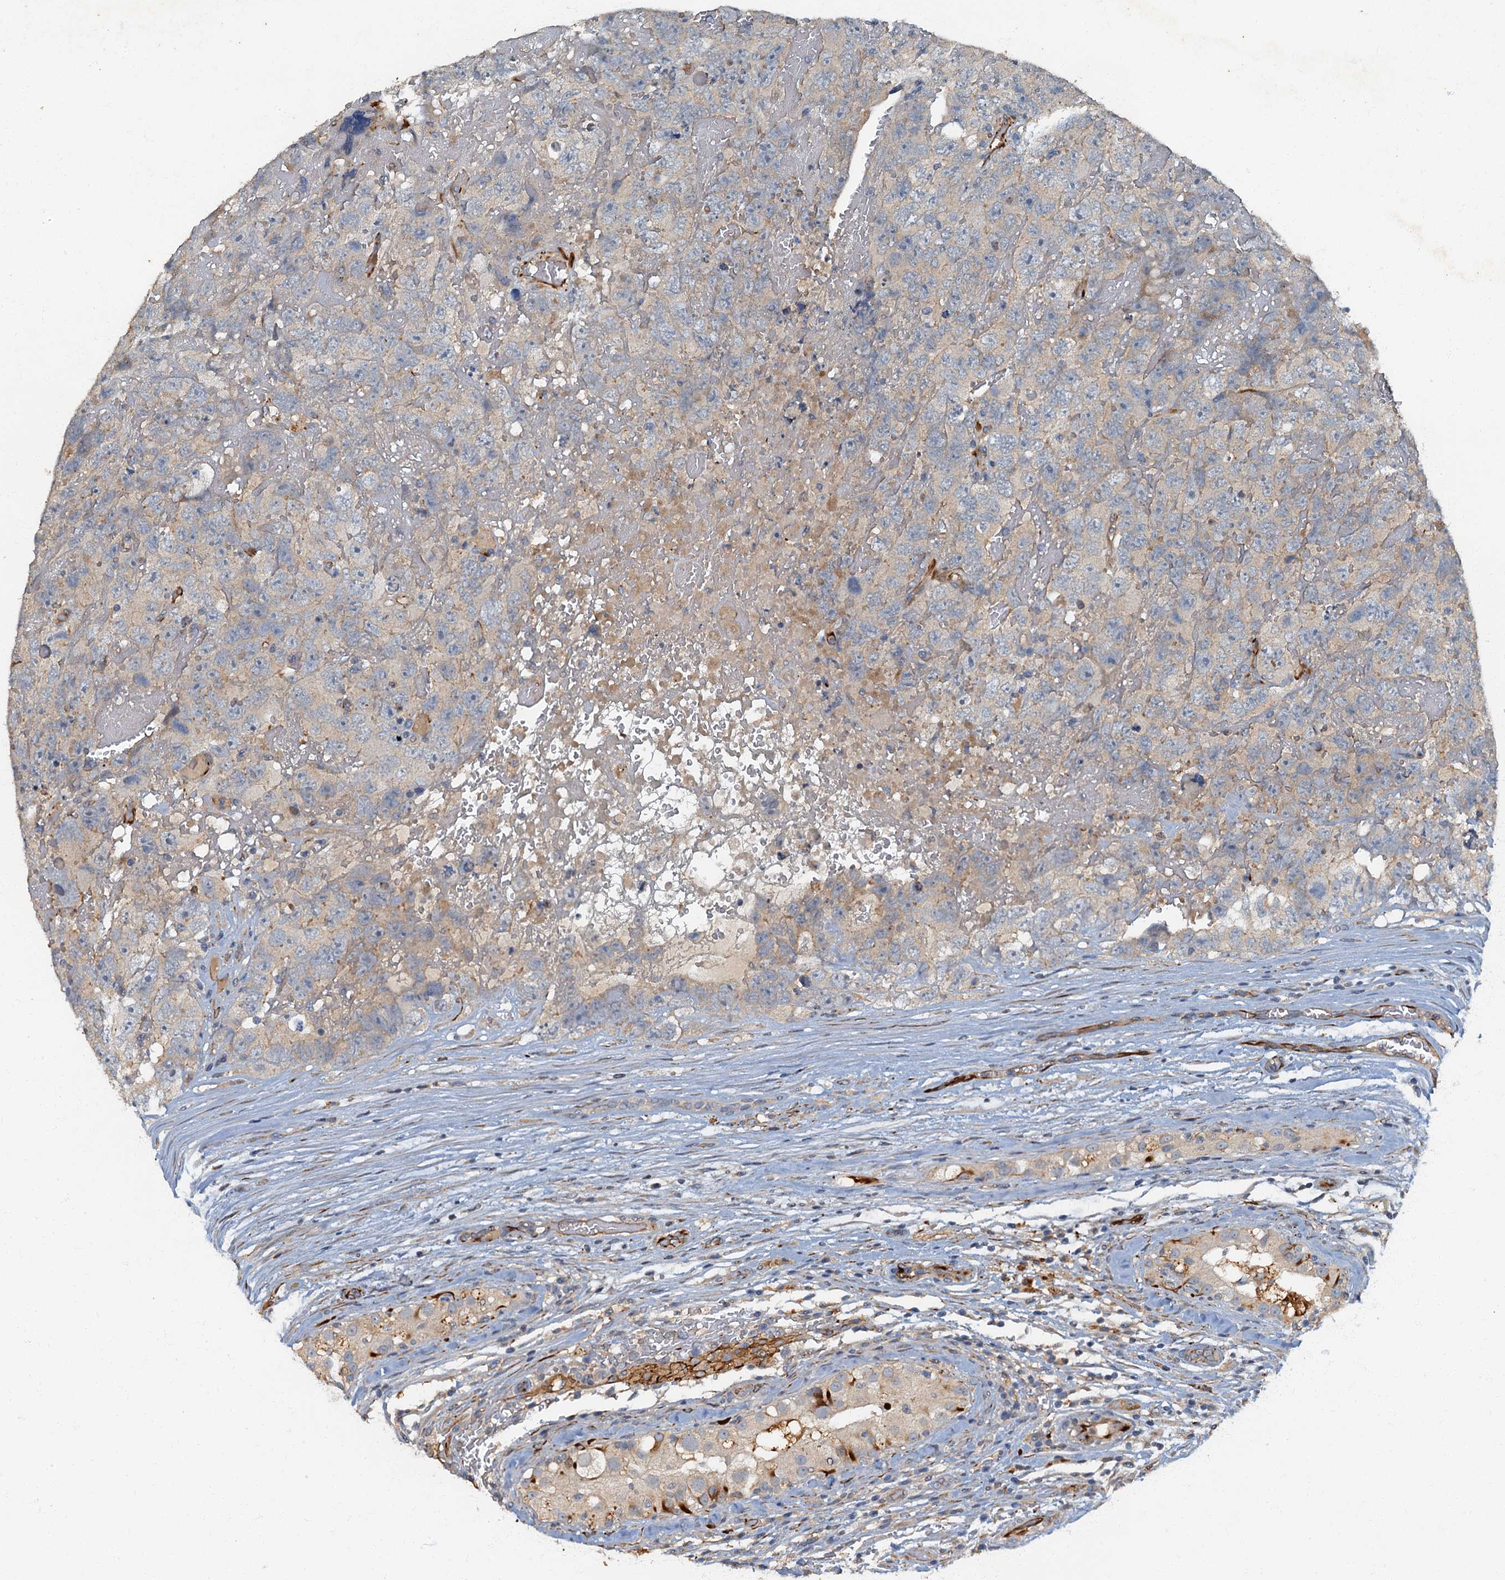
{"staining": {"intensity": "negative", "quantity": "none", "location": "none"}, "tissue": "testis cancer", "cell_type": "Tumor cells", "image_type": "cancer", "snomed": [{"axis": "morphology", "description": "Carcinoma, Embryonal, NOS"}, {"axis": "topography", "description": "Testis"}], "caption": "Immunohistochemical staining of testis cancer shows no significant staining in tumor cells.", "gene": "ARL11", "patient": {"sex": "male", "age": 45}}